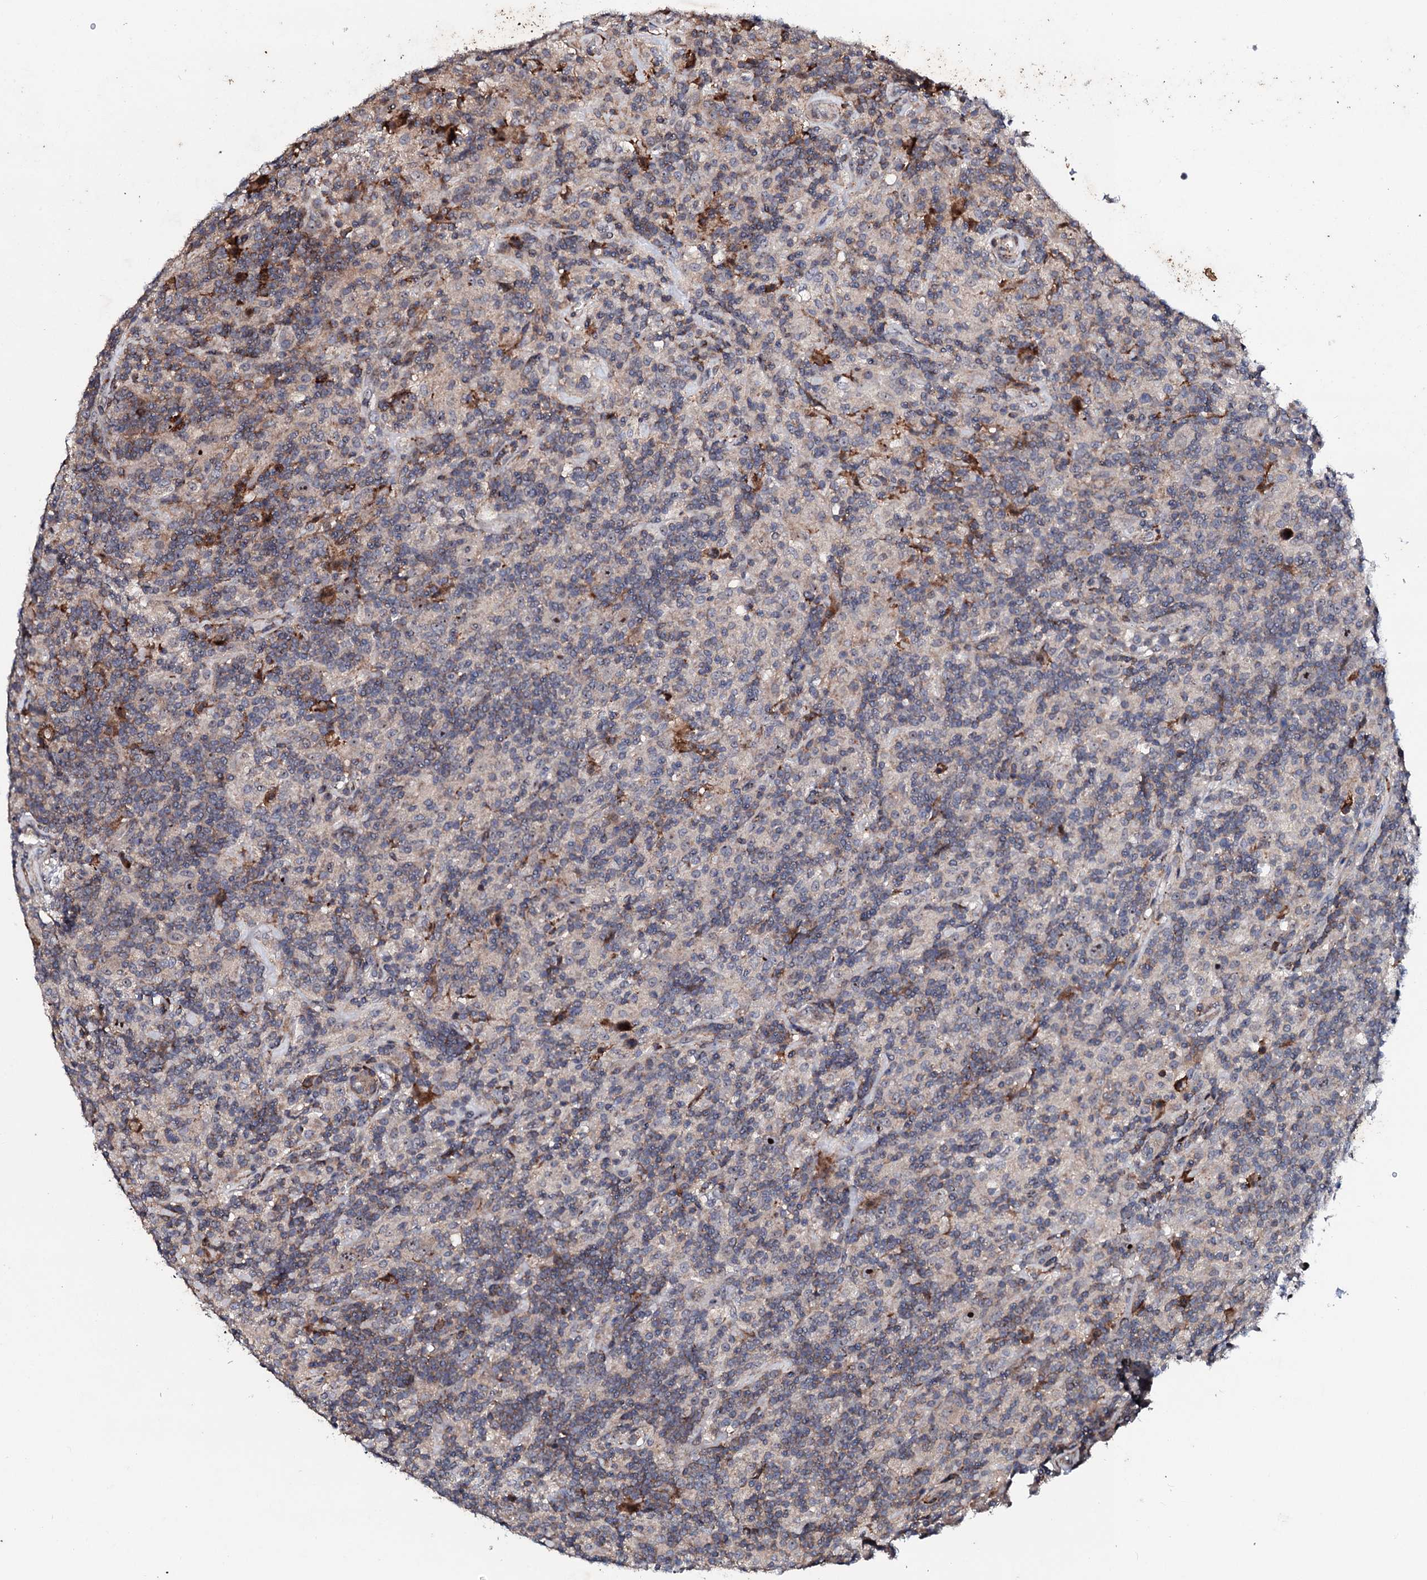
{"staining": {"intensity": "negative", "quantity": "none", "location": "none"}, "tissue": "lymphoma", "cell_type": "Tumor cells", "image_type": "cancer", "snomed": [{"axis": "morphology", "description": "Hodgkin's disease, NOS"}, {"axis": "topography", "description": "Lymph node"}], "caption": "DAB immunohistochemical staining of lymphoma reveals no significant expression in tumor cells.", "gene": "GTPBP4", "patient": {"sex": "male", "age": 70}}